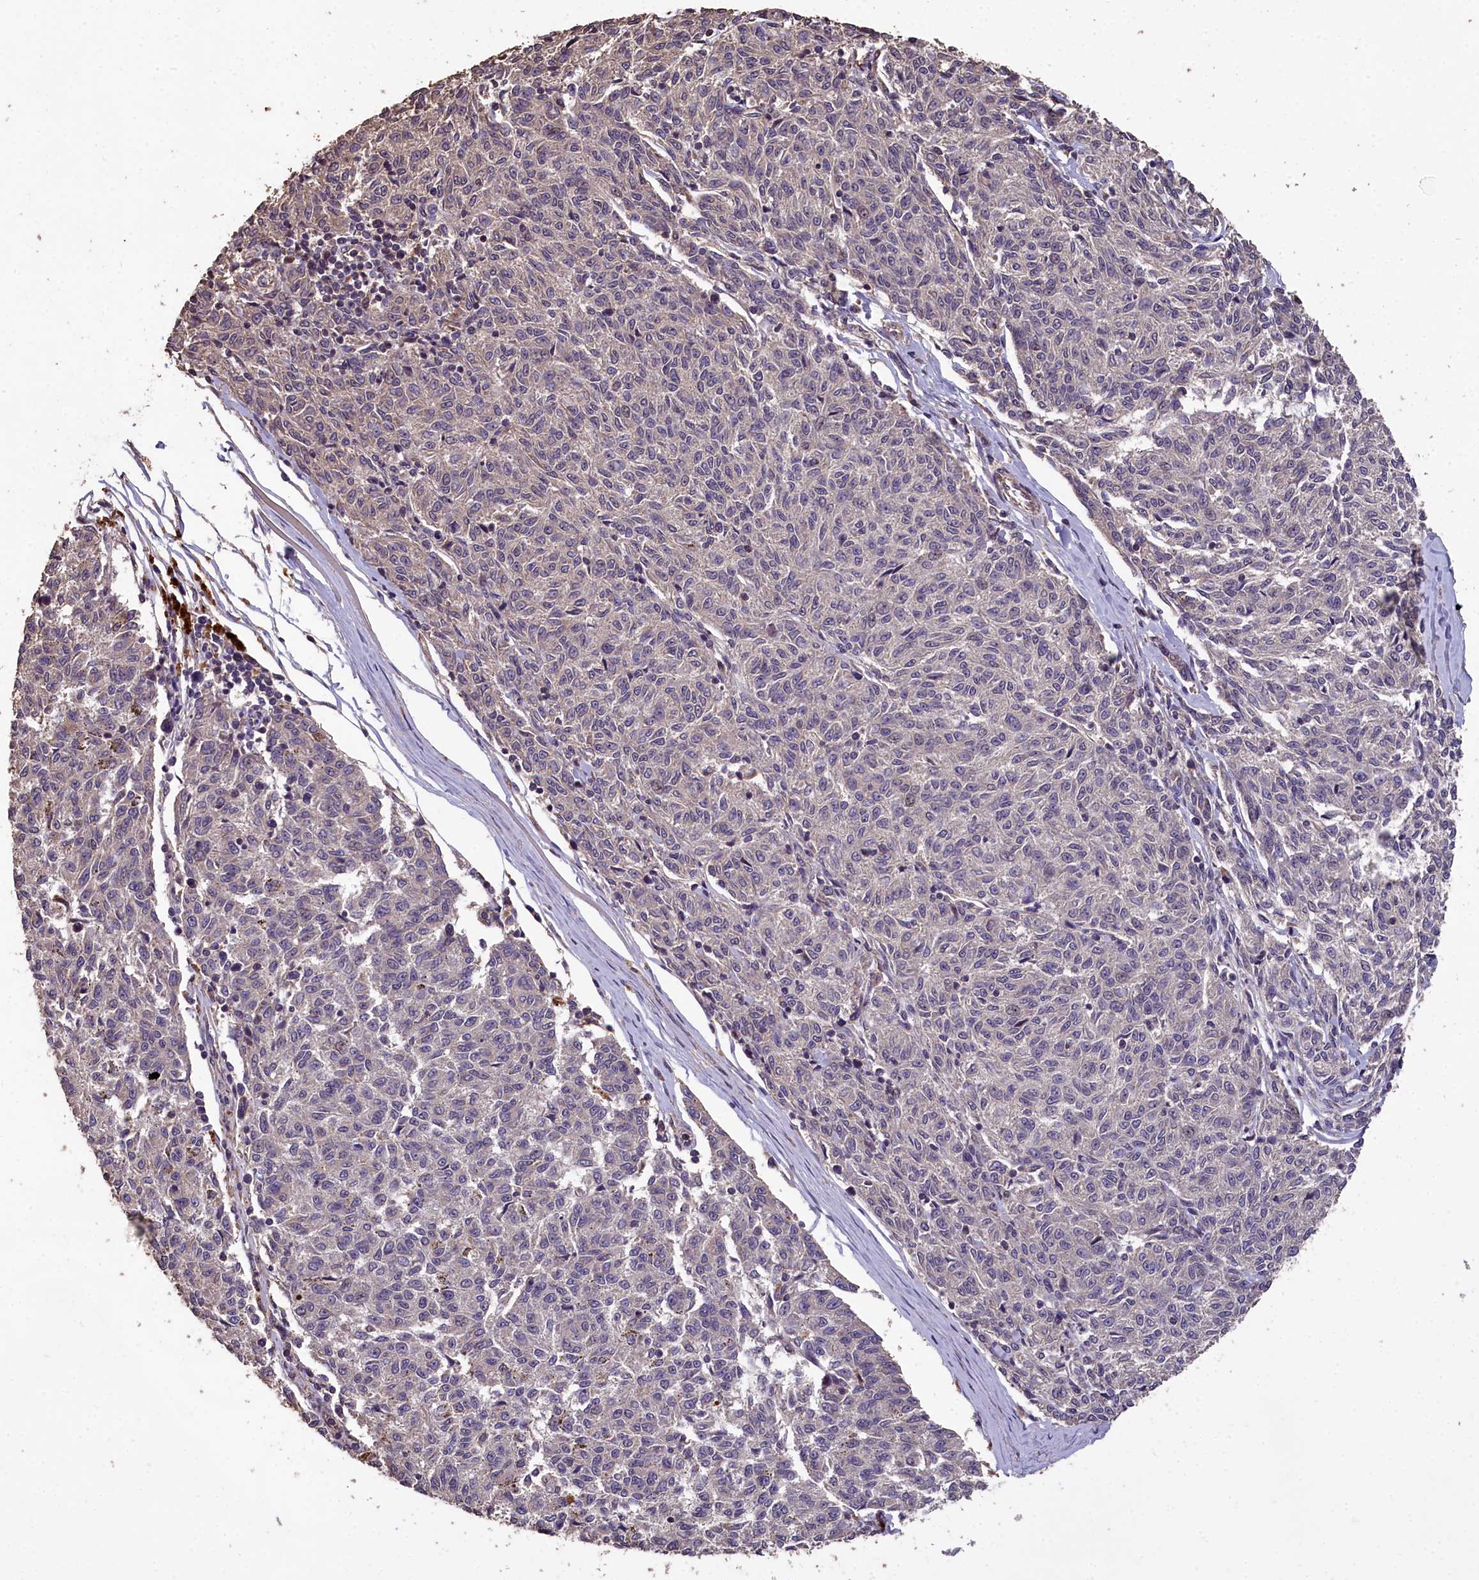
{"staining": {"intensity": "negative", "quantity": "none", "location": "none"}, "tissue": "melanoma", "cell_type": "Tumor cells", "image_type": "cancer", "snomed": [{"axis": "morphology", "description": "Malignant melanoma, NOS"}, {"axis": "topography", "description": "Skin"}], "caption": "High power microscopy micrograph of an immunohistochemistry image of malignant melanoma, revealing no significant staining in tumor cells.", "gene": "CHD9", "patient": {"sex": "female", "age": 72}}